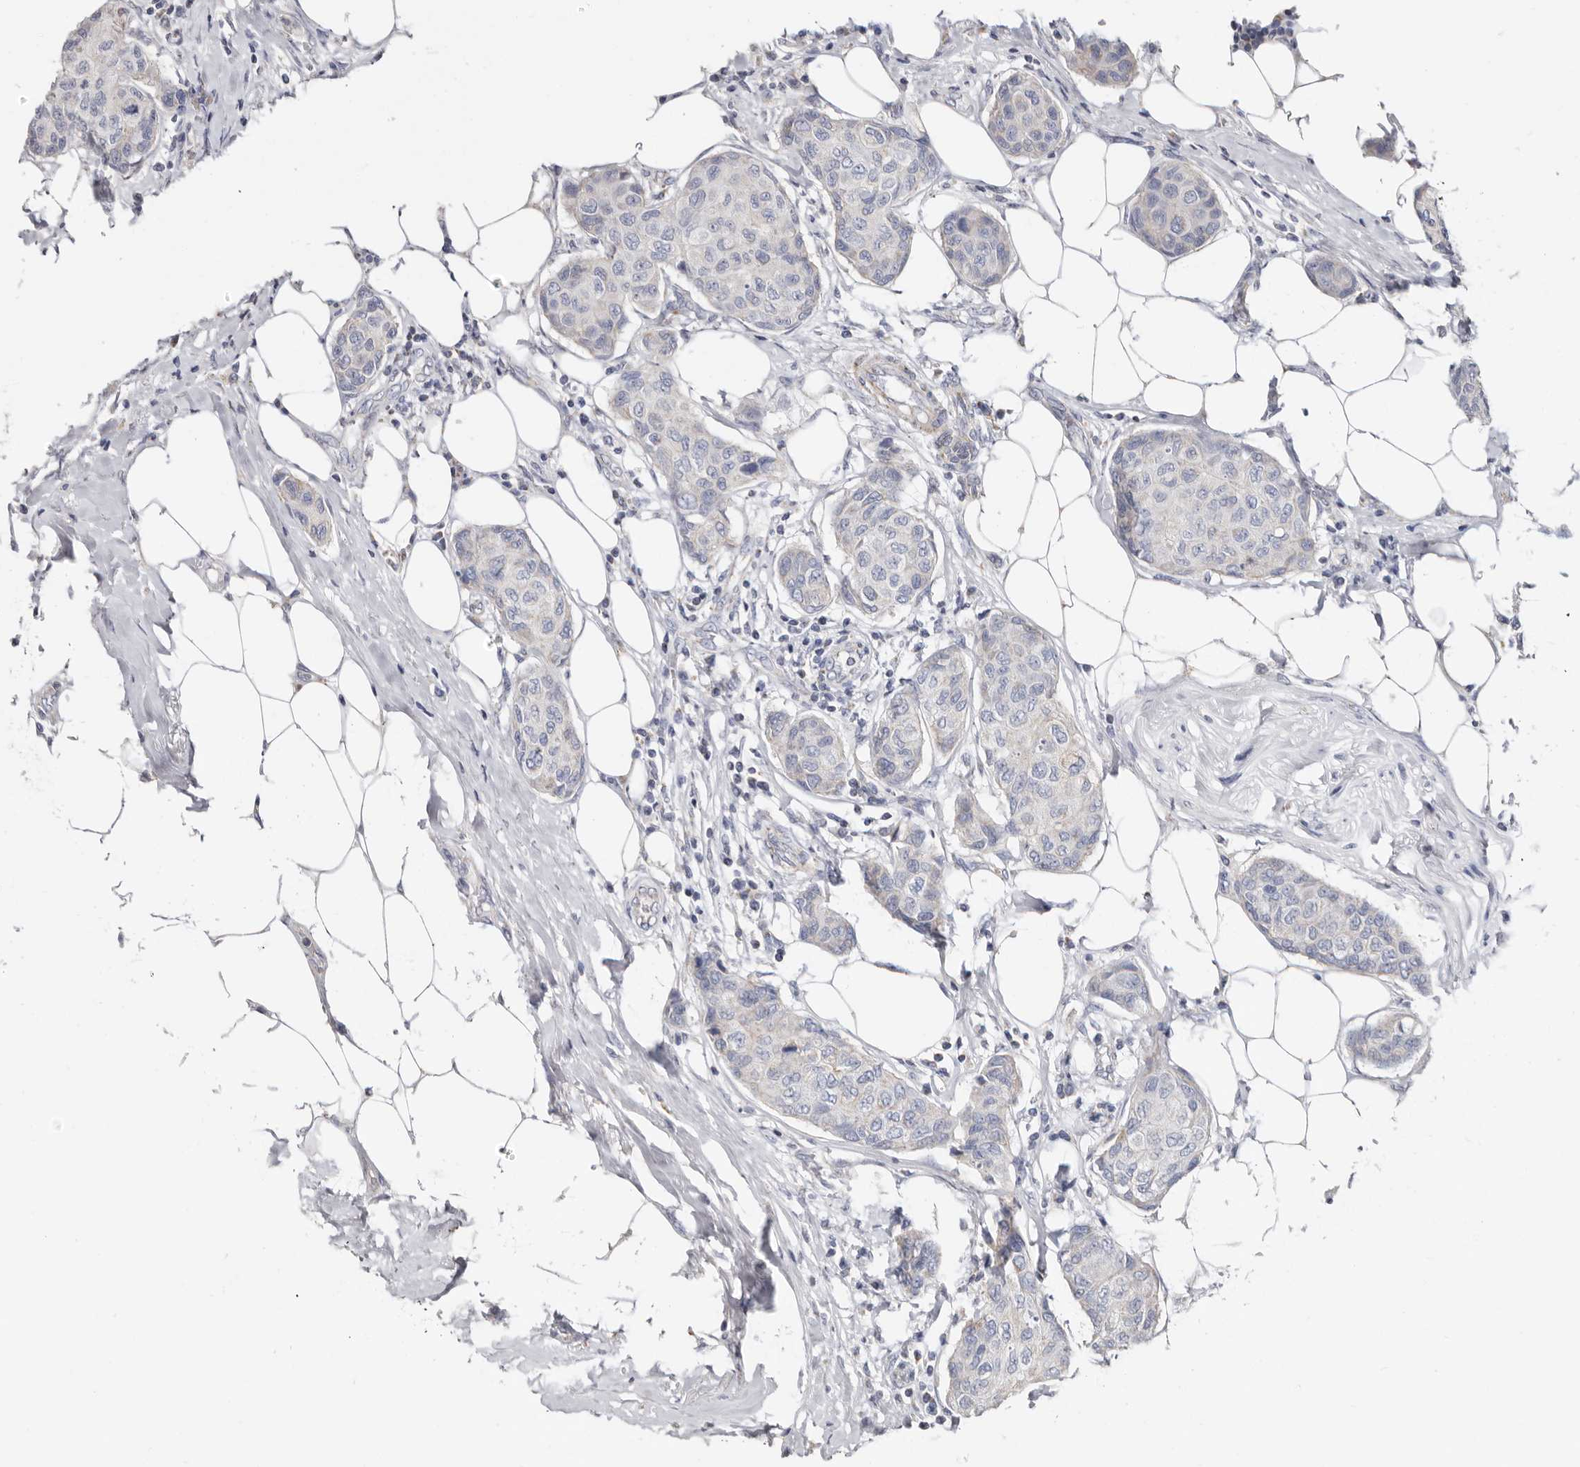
{"staining": {"intensity": "negative", "quantity": "none", "location": "none"}, "tissue": "breast cancer", "cell_type": "Tumor cells", "image_type": "cancer", "snomed": [{"axis": "morphology", "description": "Duct carcinoma"}, {"axis": "topography", "description": "Breast"}], "caption": "Immunohistochemistry of infiltrating ductal carcinoma (breast) shows no staining in tumor cells.", "gene": "RSPO2", "patient": {"sex": "female", "age": 80}}